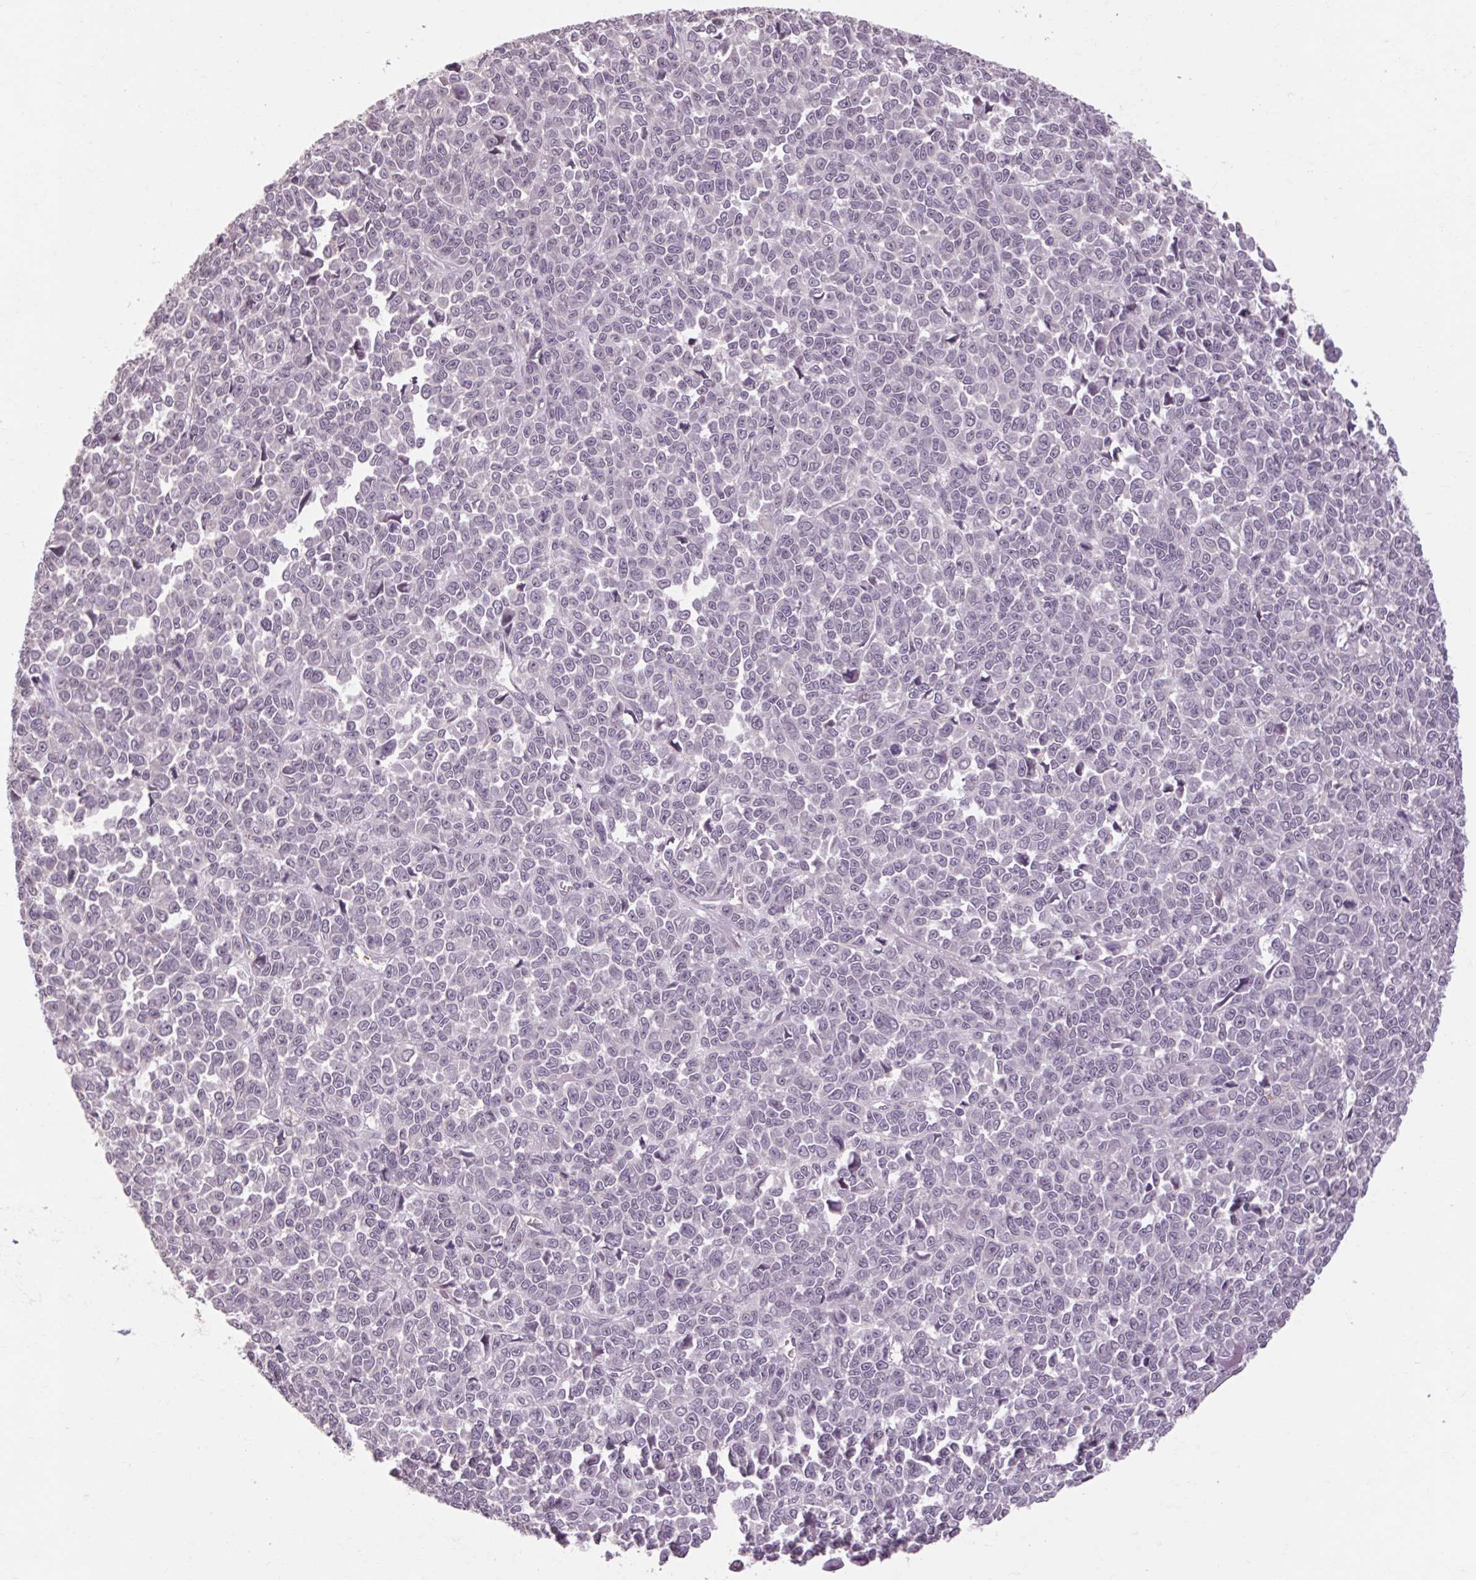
{"staining": {"intensity": "negative", "quantity": "none", "location": "none"}, "tissue": "melanoma", "cell_type": "Tumor cells", "image_type": "cancer", "snomed": [{"axis": "morphology", "description": "Malignant melanoma, NOS"}, {"axis": "topography", "description": "Skin"}], "caption": "An image of human malignant melanoma is negative for staining in tumor cells.", "gene": "POMC", "patient": {"sex": "female", "age": 95}}